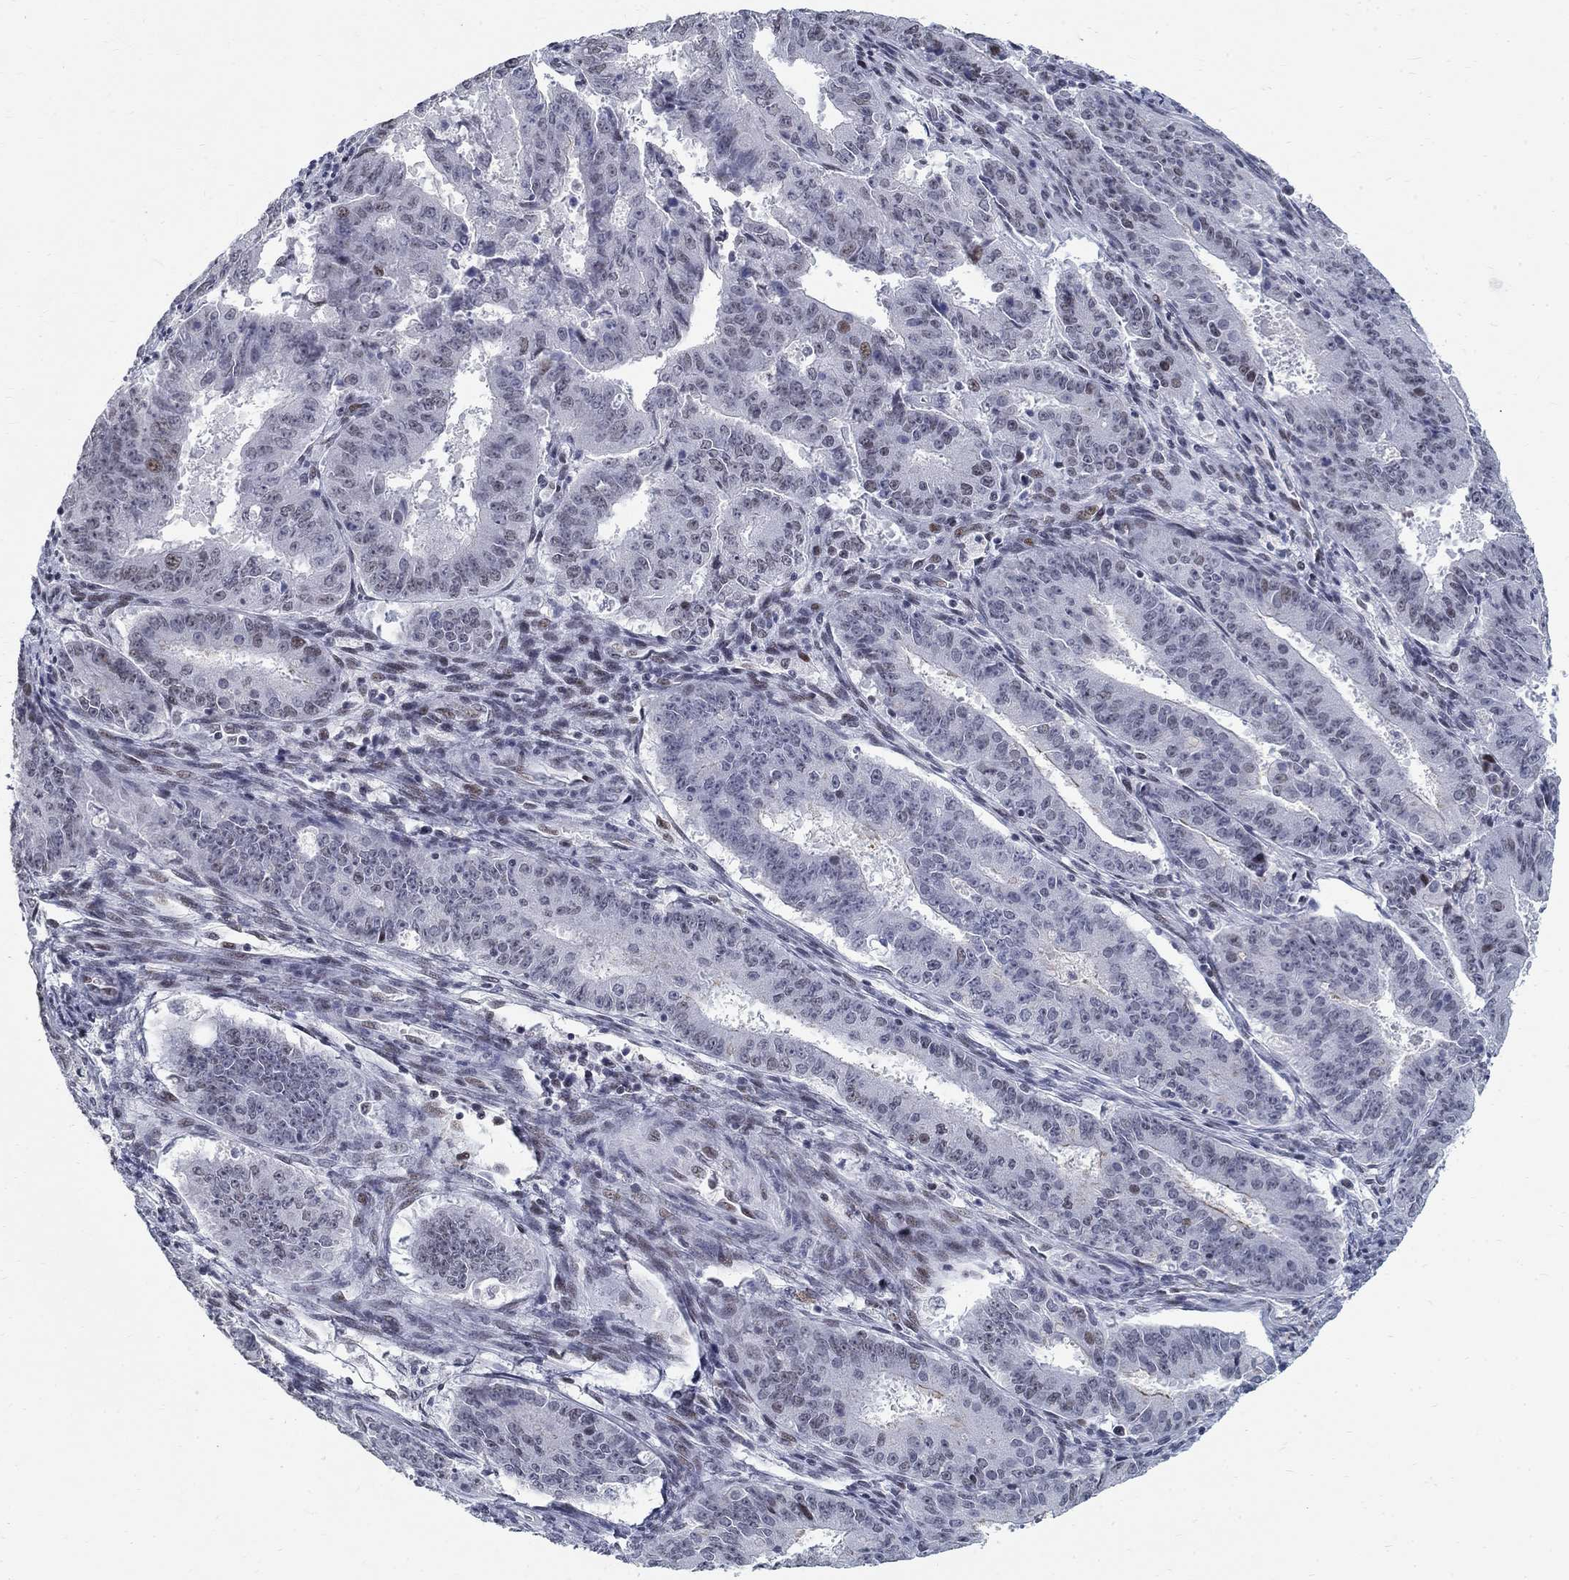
{"staining": {"intensity": "moderate", "quantity": "<25%", "location": "nuclear"}, "tissue": "ovarian cancer", "cell_type": "Tumor cells", "image_type": "cancer", "snomed": [{"axis": "morphology", "description": "Carcinoma, endometroid"}, {"axis": "topography", "description": "Ovary"}], "caption": "The image displays staining of ovarian cancer (endometroid carcinoma), revealing moderate nuclear protein staining (brown color) within tumor cells. The staining is performed using DAB (3,3'-diaminobenzidine) brown chromogen to label protein expression. The nuclei are counter-stained blue using hematoxylin.", "gene": "BHLHE22", "patient": {"sex": "female", "age": 42}}